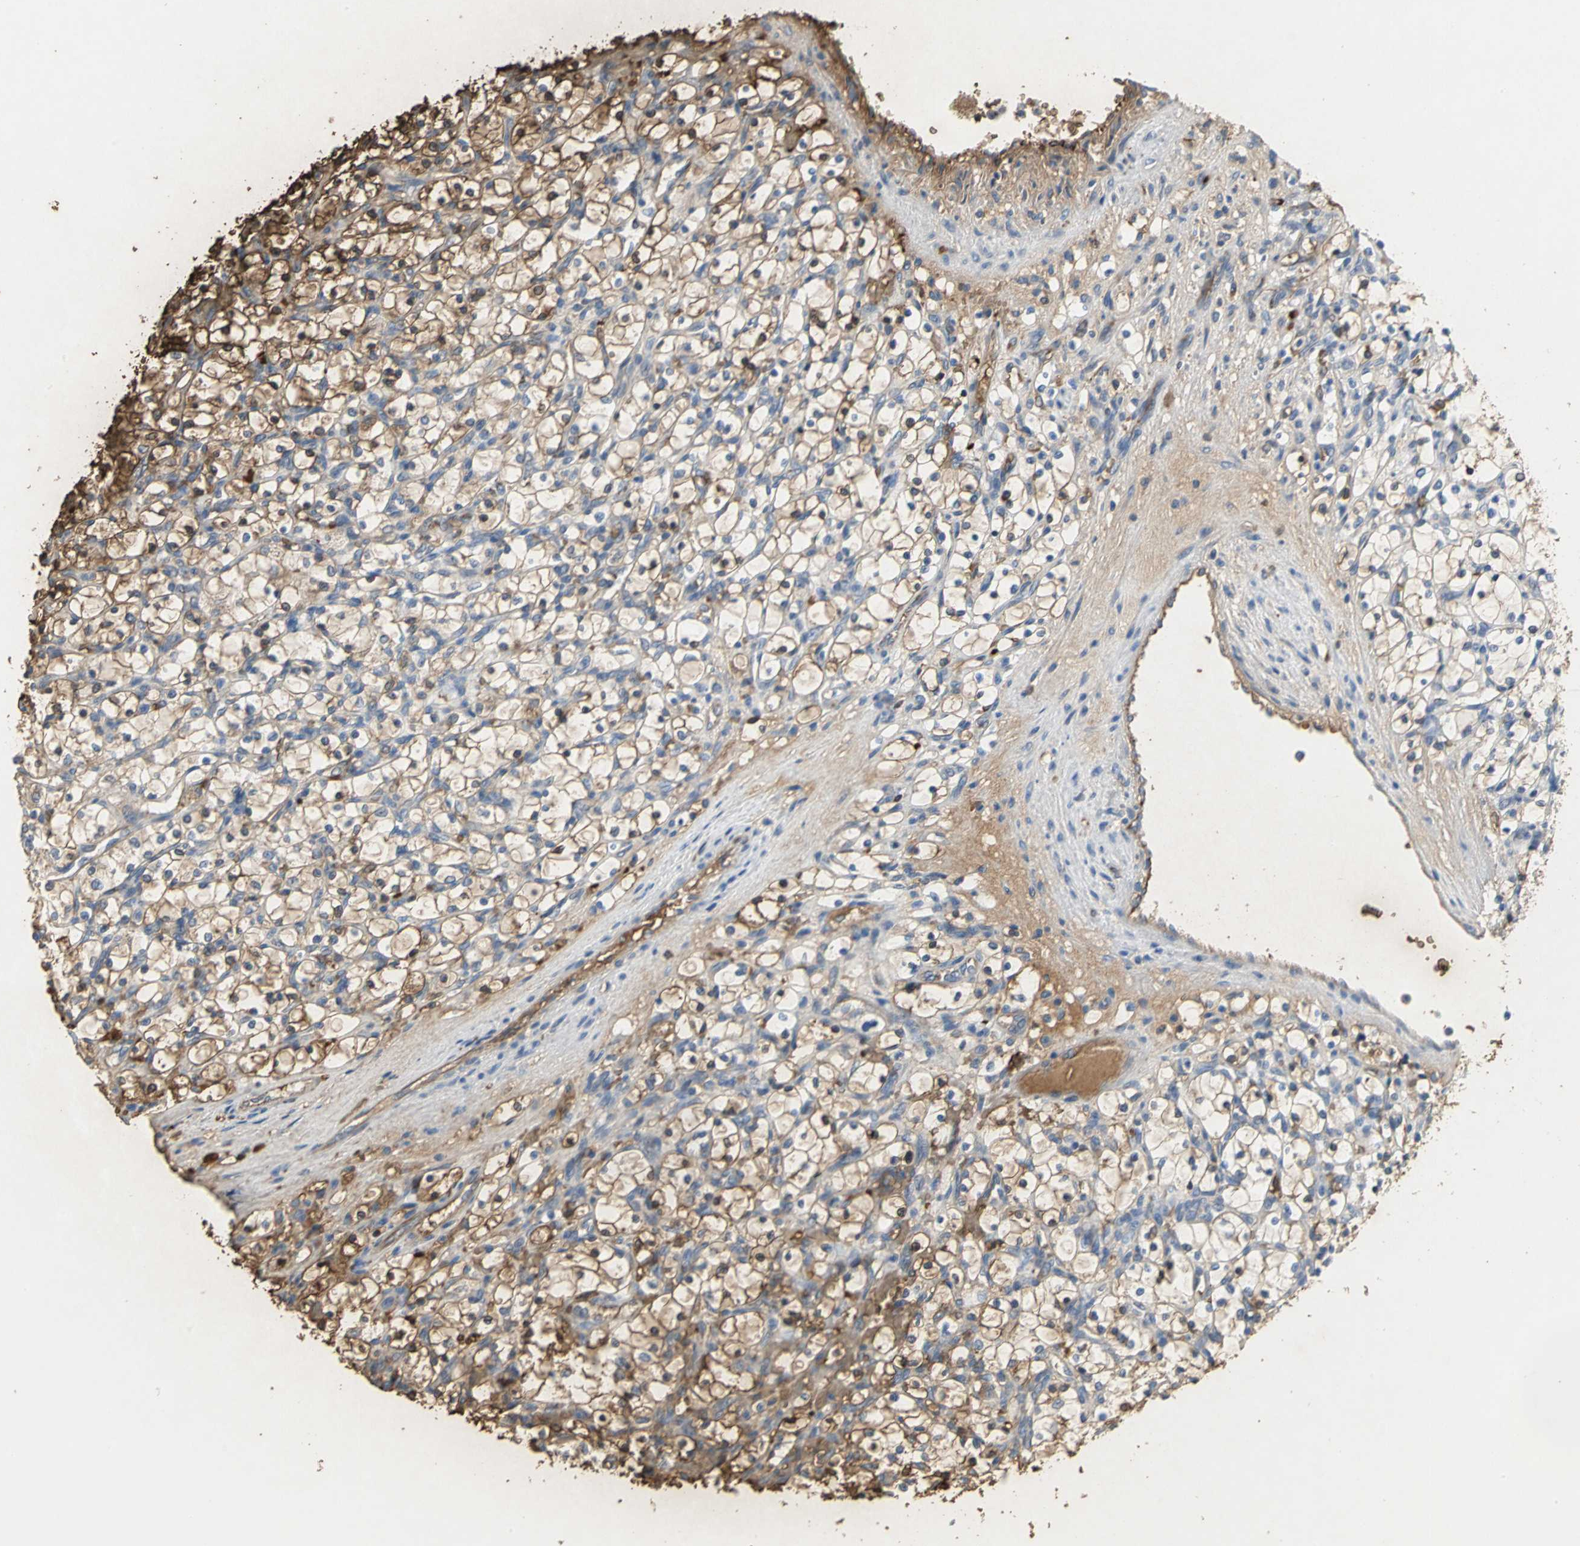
{"staining": {"intensity": "moderate", "quantity": "25%-75%", "location": "cytoplasmic/membranous,nuclear"}, "tissue": "renal cancer", "cell_type": "Tumor cells", "image_type": "cancer", "snomed": [{"axis": "morphology", "description": "Adenocarcinoma, NOS"}, {"axis": "topography", "description": "Kidney"}], "caption": "IHC histopathology image of human renal cancer stained for a protein (brown), which exhibits medium levels of moderate cytoplasmic/membranous and nuclear positivity in approximately 25%-75% of tumor cells.", "gene": "TREM1", "patient": {"sex": "female", "age": 69}}